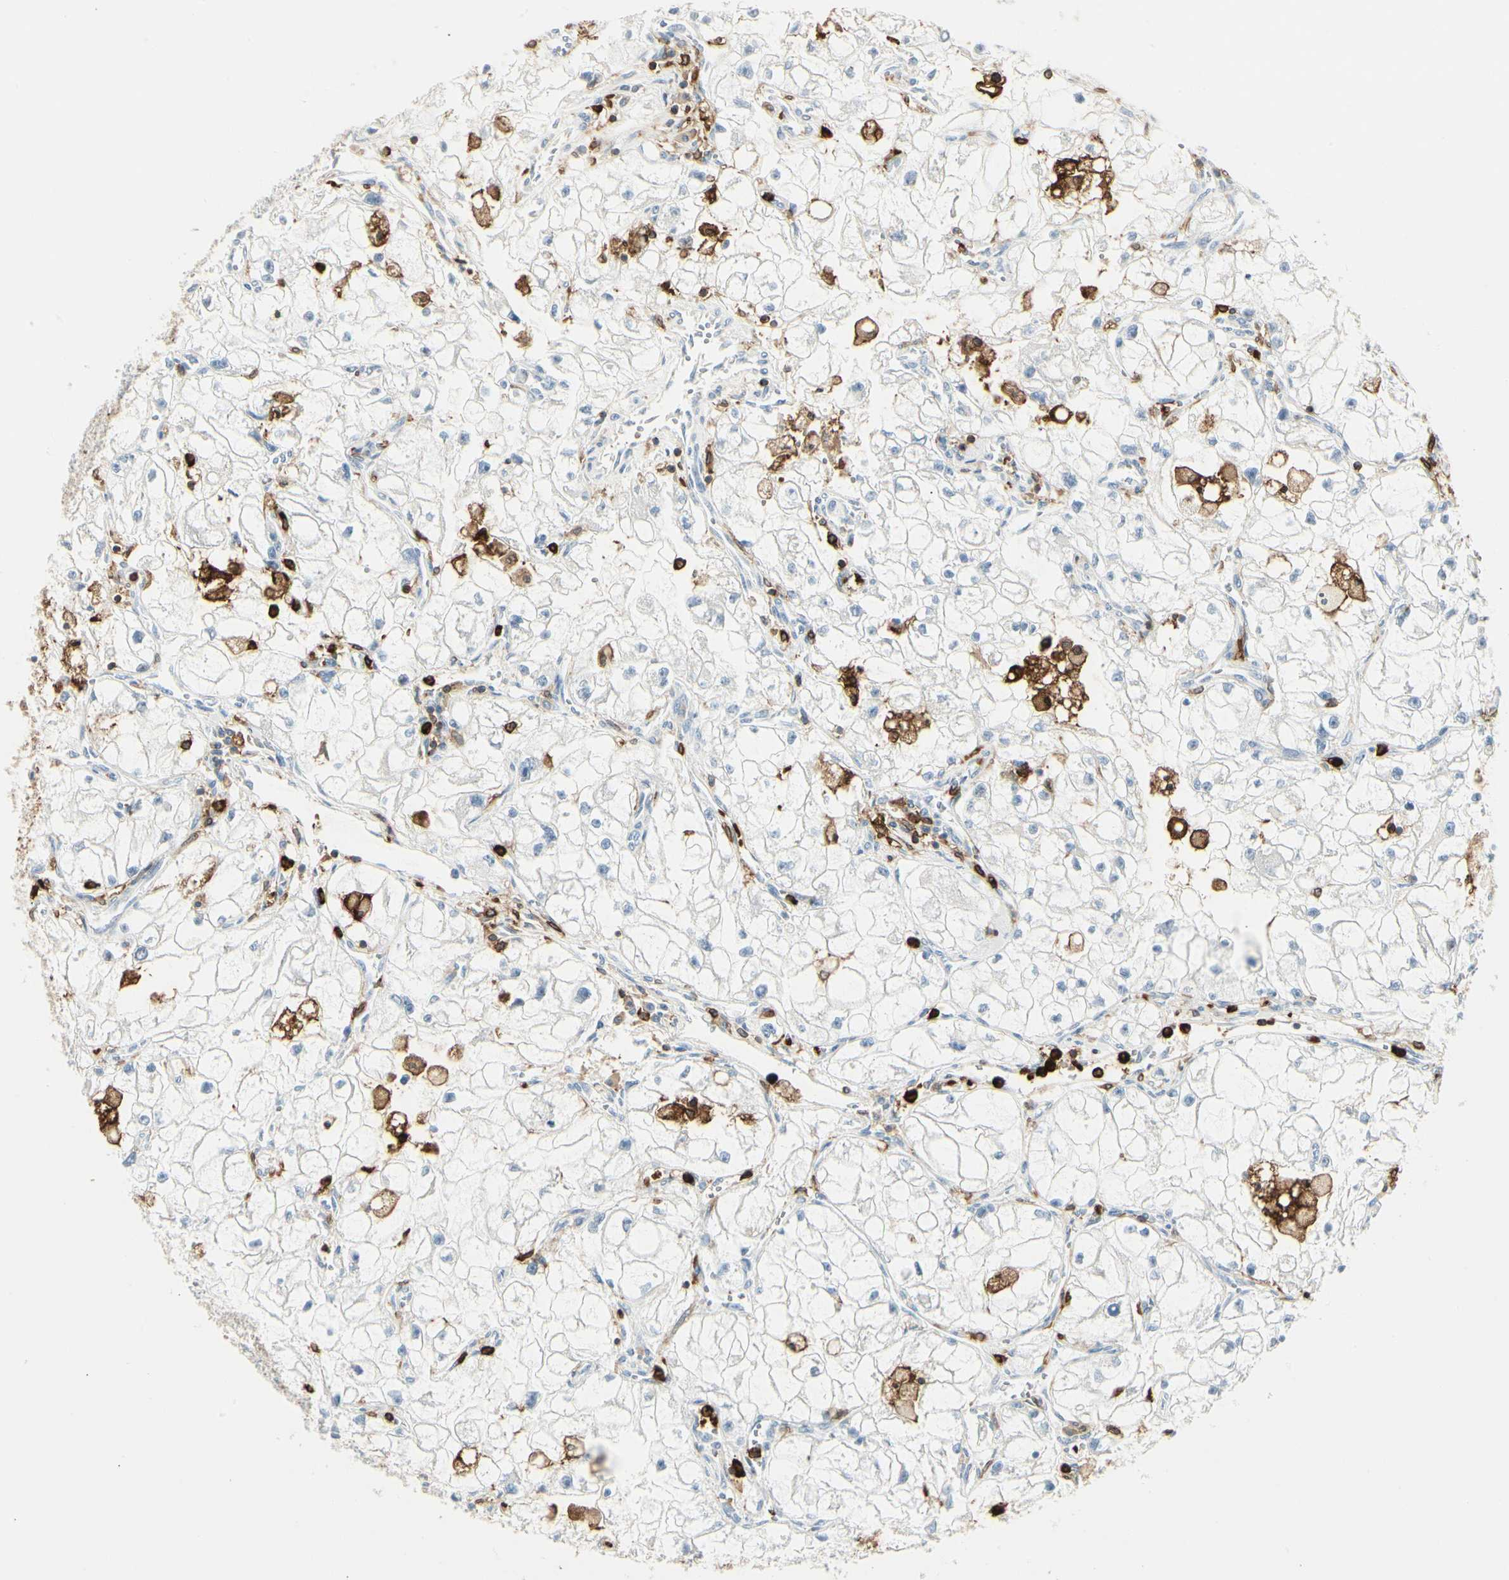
{"staining": {"intensity": "negative", "quantity": "none", "location": "none"}, "tissue": "renal cancer", "cell_type": "Tumor cells", "image_type": "cancer", "snomed": [{"axis": "morphology", "description": "Adenocarcinoma, NOS"}, {"axis": "topography", "description": "Kidney"}], "caption": "Immunohistochemistry micrograph of renal cancer stained for a protein (brown), which reveals no expression in tumor cells.", "gene": "ITGB2", "patient": {"sex": "female", "age": 70}}